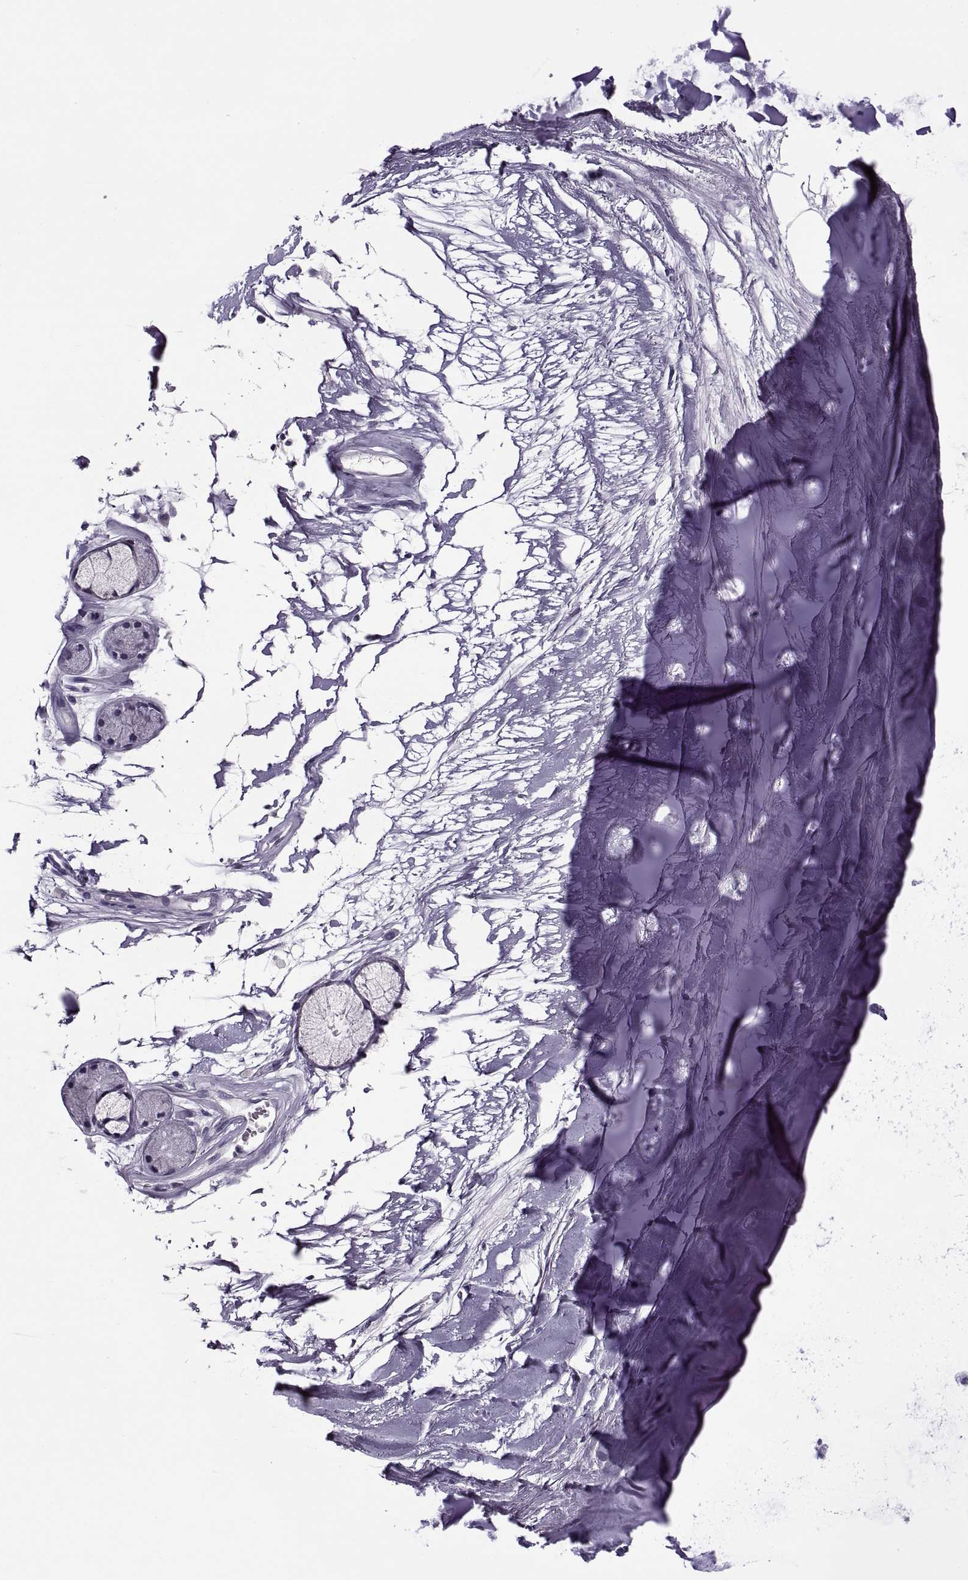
{"staining": {"intensity": "negative", "quantity": "none", "location": "none"}, "tissue": "adipose tissue", "cell_type": "Adipocytes", "image_type": "normal", "snomed": [{"axis": "morphology", "description": "Normal tissue, NOS"}, {"axis": "morphology", "description": "Squamous cell carcinoma, NOS"}, {"axis": "topography", "description": "Cartilage tissue"}, {"axis": "topography", "description": "Lung"}], "caption": "DAB (3,3'-diaminobenzidine) immunohistochemical staining of benign adipose tissue displays no significant positivity in adipocytes.", "gene": "MAGEB1", "patient": {"sex": "male", "age": 66}}